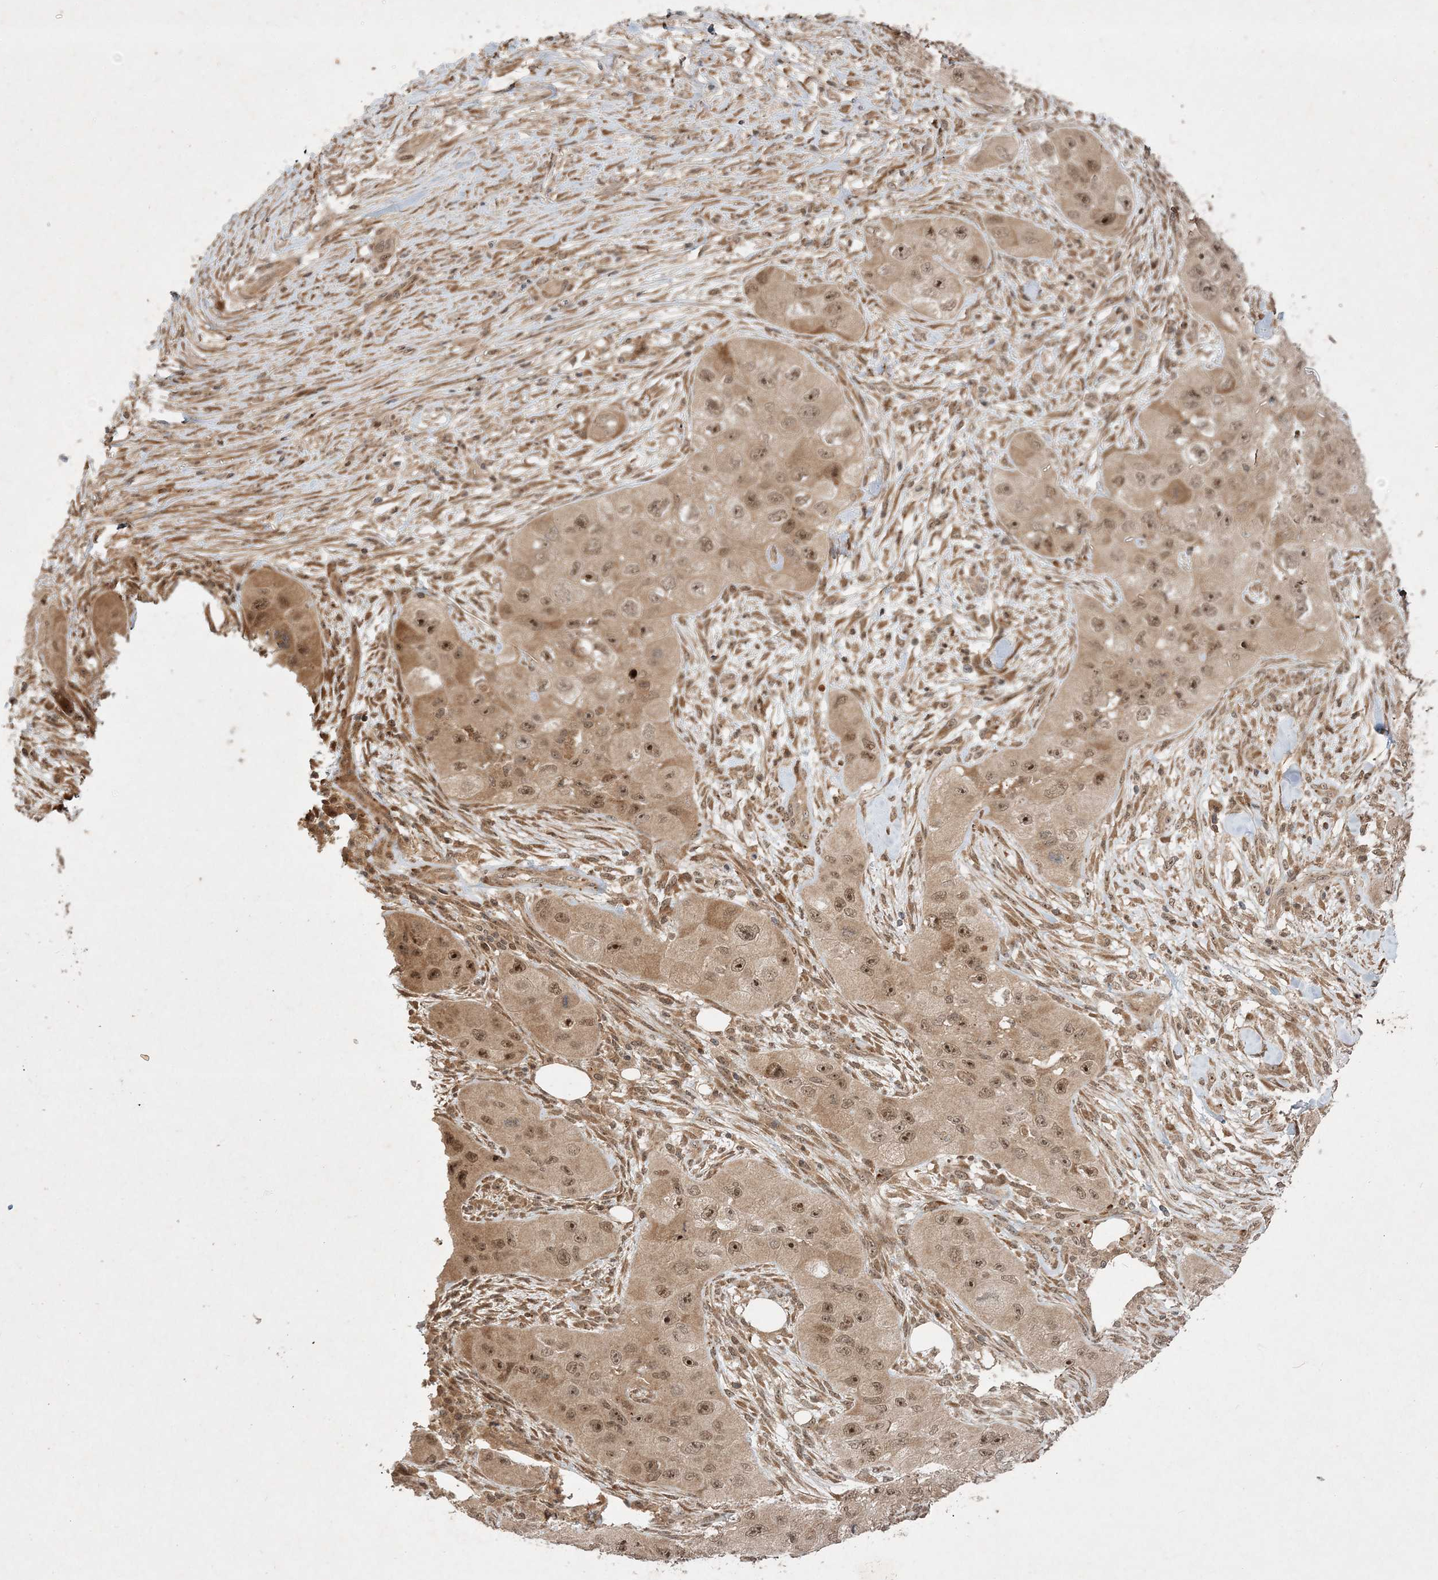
{"staining": {"intensity": "moderate", "quantity": ">75%", "location": "nuclear"}, "tissue": "skin cancer", "cell_type": "Tumor cells", "image_type": "cancer", "snomed": [{"axis": "morphology", "description": "Squamous cell carcinoma, NOS"}, {"axis": "topography", "description": "Skin"}, {"axis": "topography", "description": "Subcutis"}], "caption": "Brown immunohistochemical staining in skin squamous cell carcinoma reveals moderate nuclear expression in approximately >75% of tumor cells. (DAB (3,3'-diaminobenzidine) IHC with brightfield microscopy, high magnification).", "gene": "UBR3", "patient": {"sex": "male", "age": 73}}